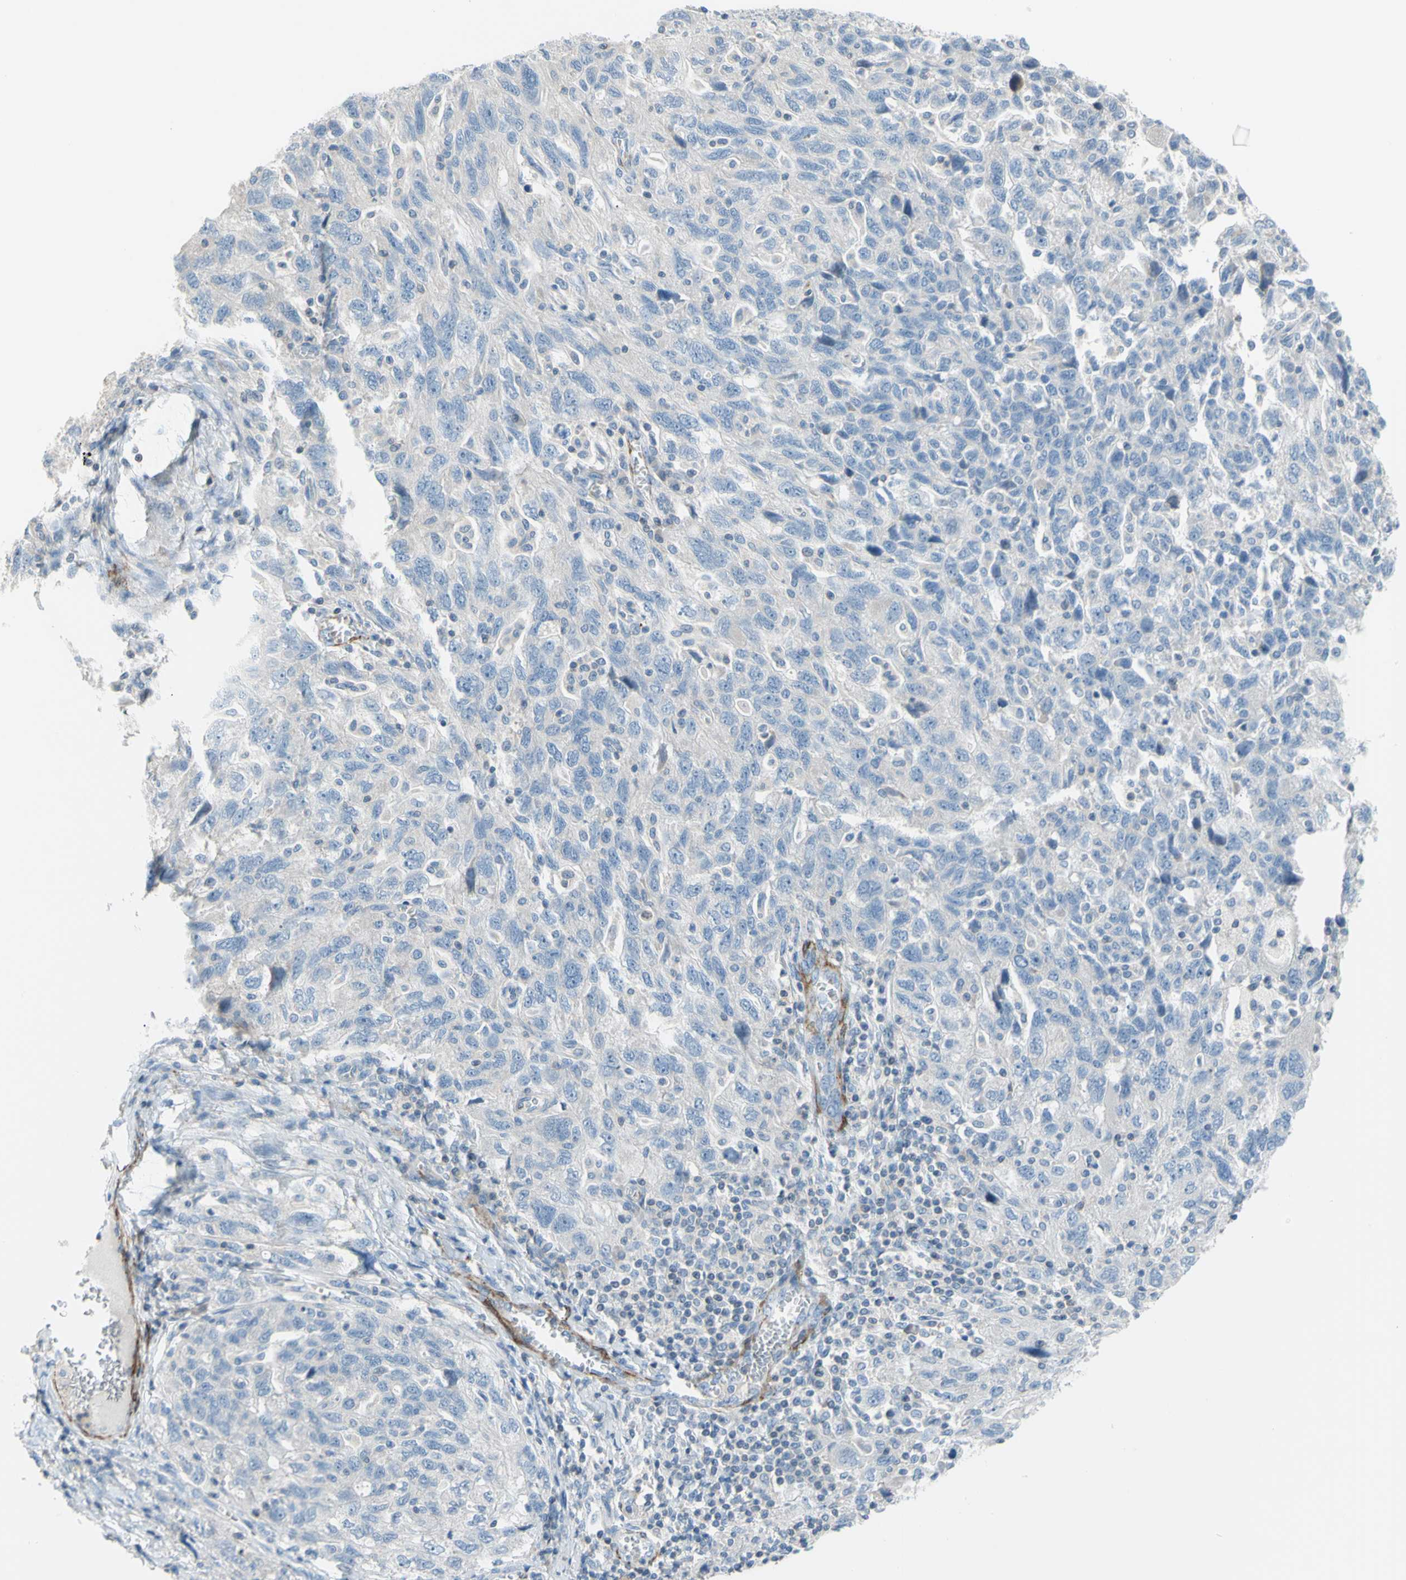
{"staining": {"intensity": "negative", "quantity": "none", "location": "none"}, "tissue": "ovarian cancer", "cell_type": "Tumor cells", "image_type": "cancer", "snomed": [{"axis": "morphology", "description": "Carcinoma, NOS"}, {"axis": "morphology", "description": "Cystadenocarcinoma, serous, NOS"}, {"axis": "topography", "description": "Ovary"}], "caption": "Immunohistochemical staining of human ovarian cancer demonstrates no significant expression in tumor cells.", "gene": "PRRG2", "patient": {"sex": "female", "age": 69}}